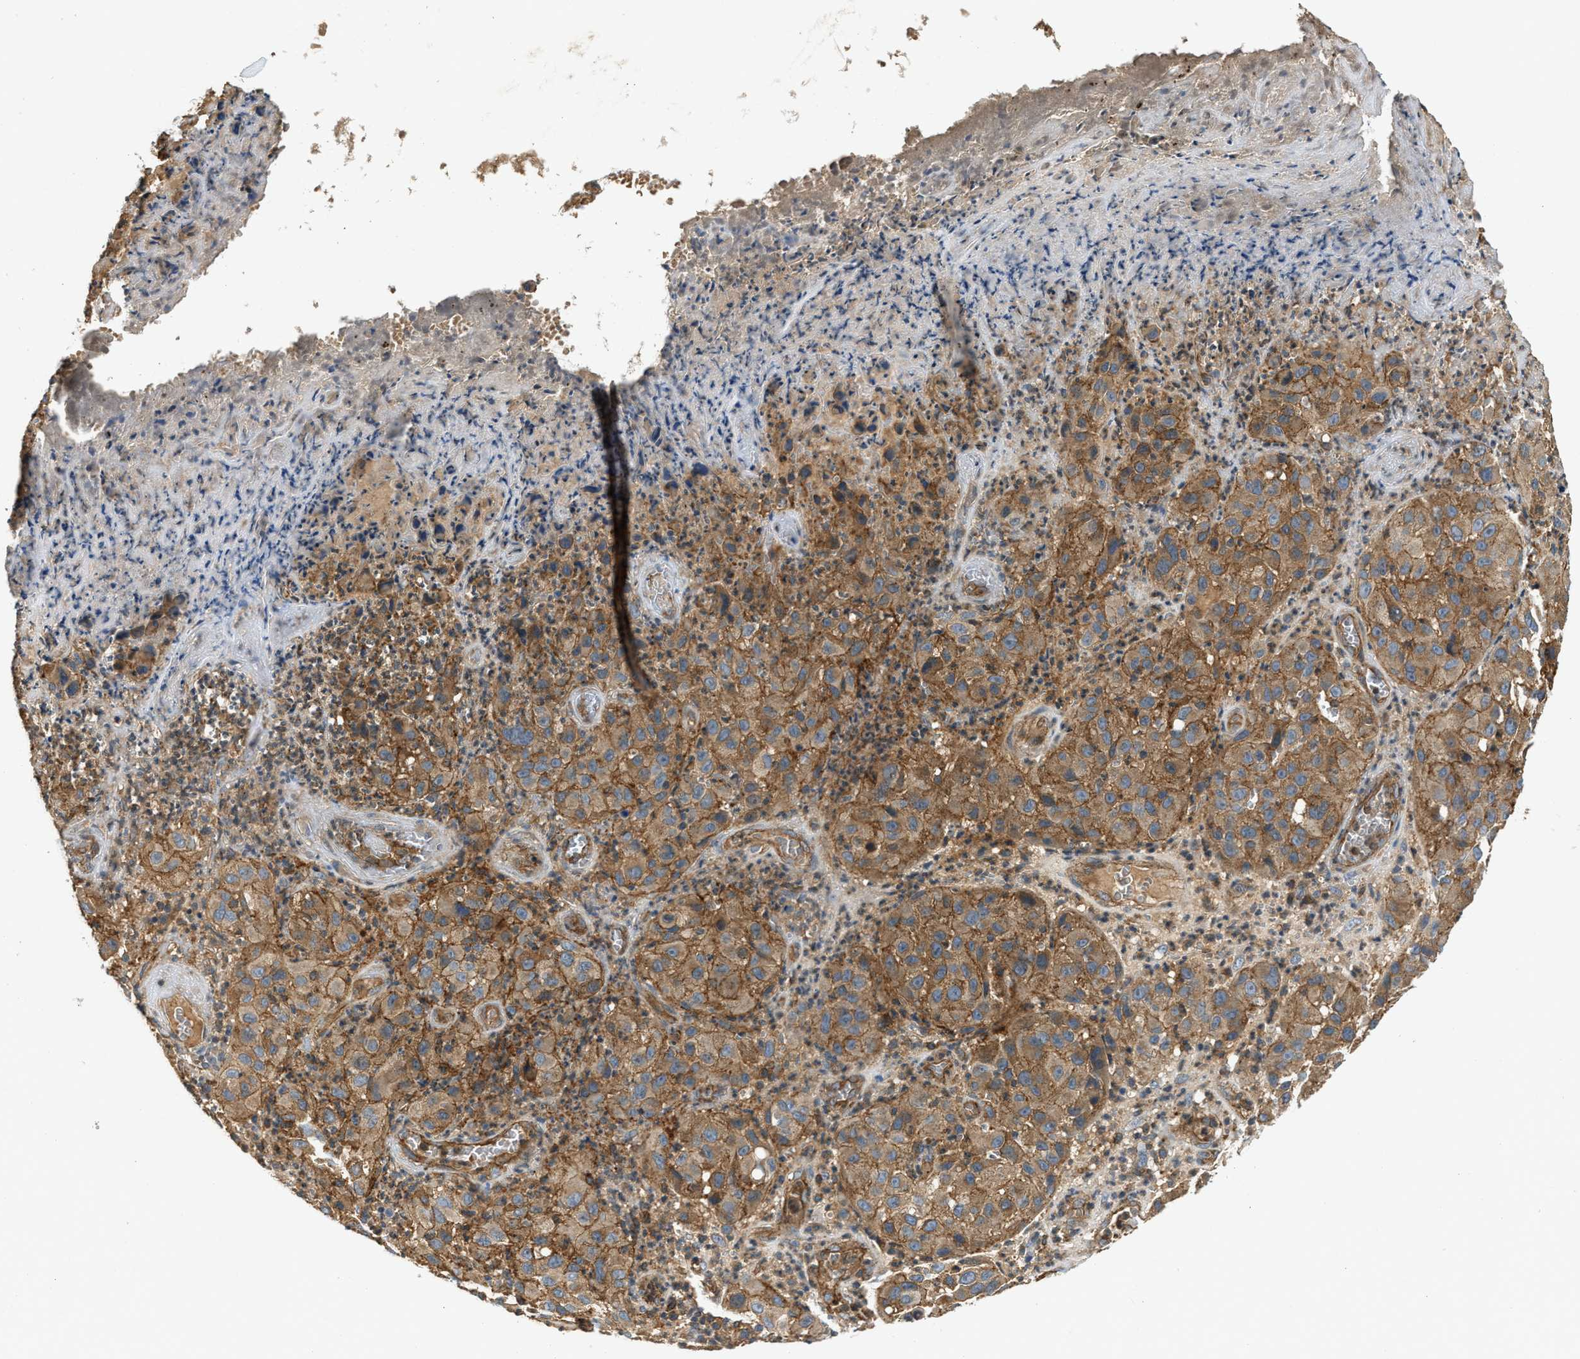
{"staining": {"intensity": "moderate", "quantity": ">75%", "location": "cytoplasmic/membranous"}, "tissue": "melanoma", "cell_type": "Tumor cells", "image_type": "cancer", "snomed": [{"axis": "morphology", "description": "Malignant melanoma, NOS"}, {"axis": "topography", "description": "Skin"}], "caption": "Immunohistochemistry (IHC) photomicrograph of neoplastic tissue: malignant melanoma stained using IHC exhibits medium levels of moderate protein expression localized specifically in the cytoplasmic/membranous of tumor cells, appearing as a cytoplasmic/membranous brown color.", "gene": "HIP1", "patient": {"sex": "female", "age": 21}}